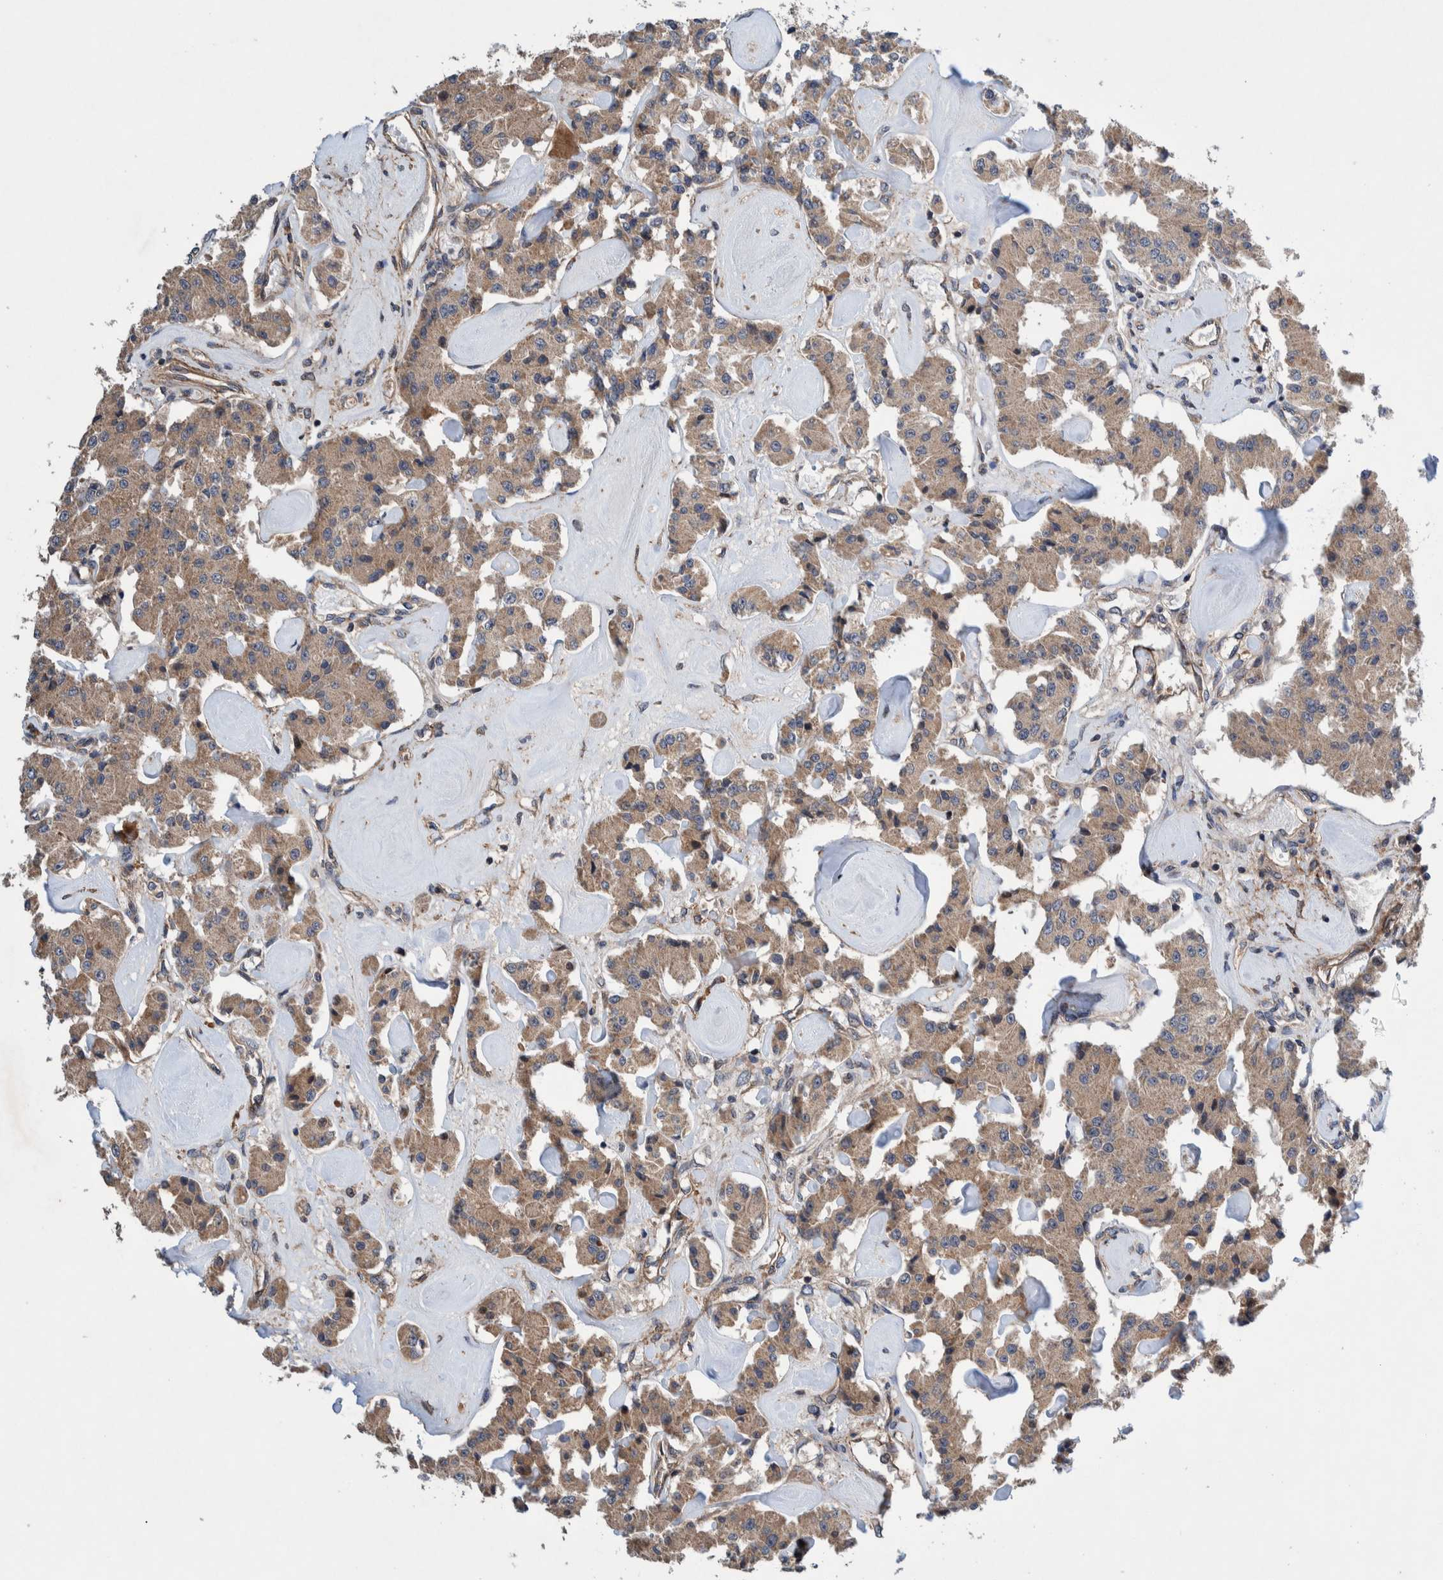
{"staining": {"intensity": "weak", "quantity": ">75%", "location": "cytoplasmic/membranous"}, "tissue": "carcinoid", "cell_type": "Tumor cells", "image_type": "cancer", "snomed": [{"axis": "morphology", "description": "Carcinoid, malignant, NOS"}, {"axis": "topography", "description": "Pancreas"}], "caption": "This photomicrograph exhibits immunohistochemistry staining of human carcinoid, with low weak cytoplasmic/membranous staining in approximately >75% of tumor cells.", "gene": "PIK3R6", "patient": {"sex": "male", "age": 41}}